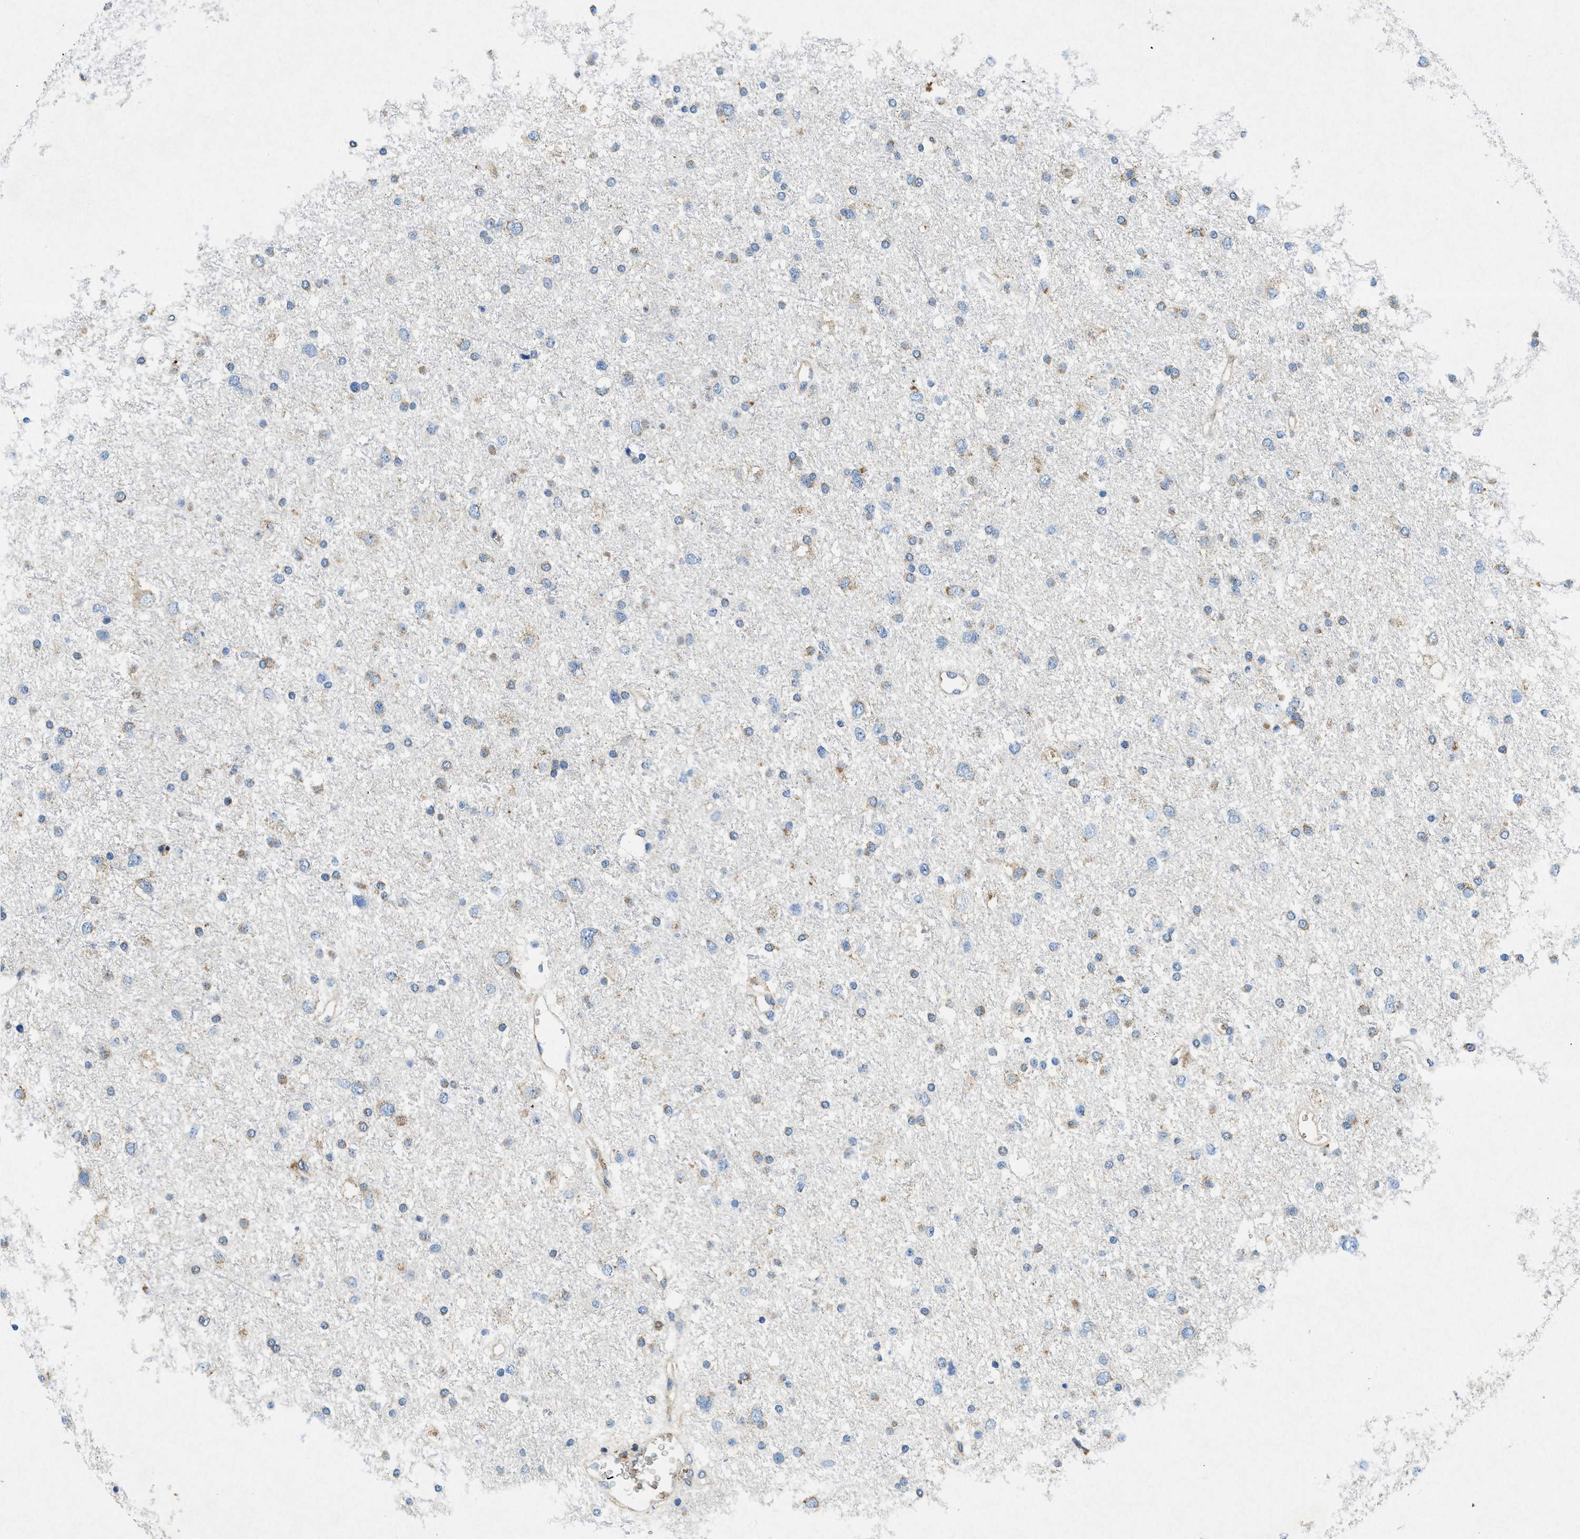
{"staining": {"intensity": "weak", "quantity": "<25%", "location": "cytoplasmic/membranous"}, "tissue": "glioma", "cell_type": "Tumor cells", "image_type": "cancer", "snomed": [{"axis": "morphology", "description": "Glioma, malignant, Low grade"}, {"axis": "topography", "description": "Brain"}], "caption": "The histopathology image displays no staining of tumor cells in glioma.", "gene": "CSPG4", "patient": {"sex": "female", "age": 37}}